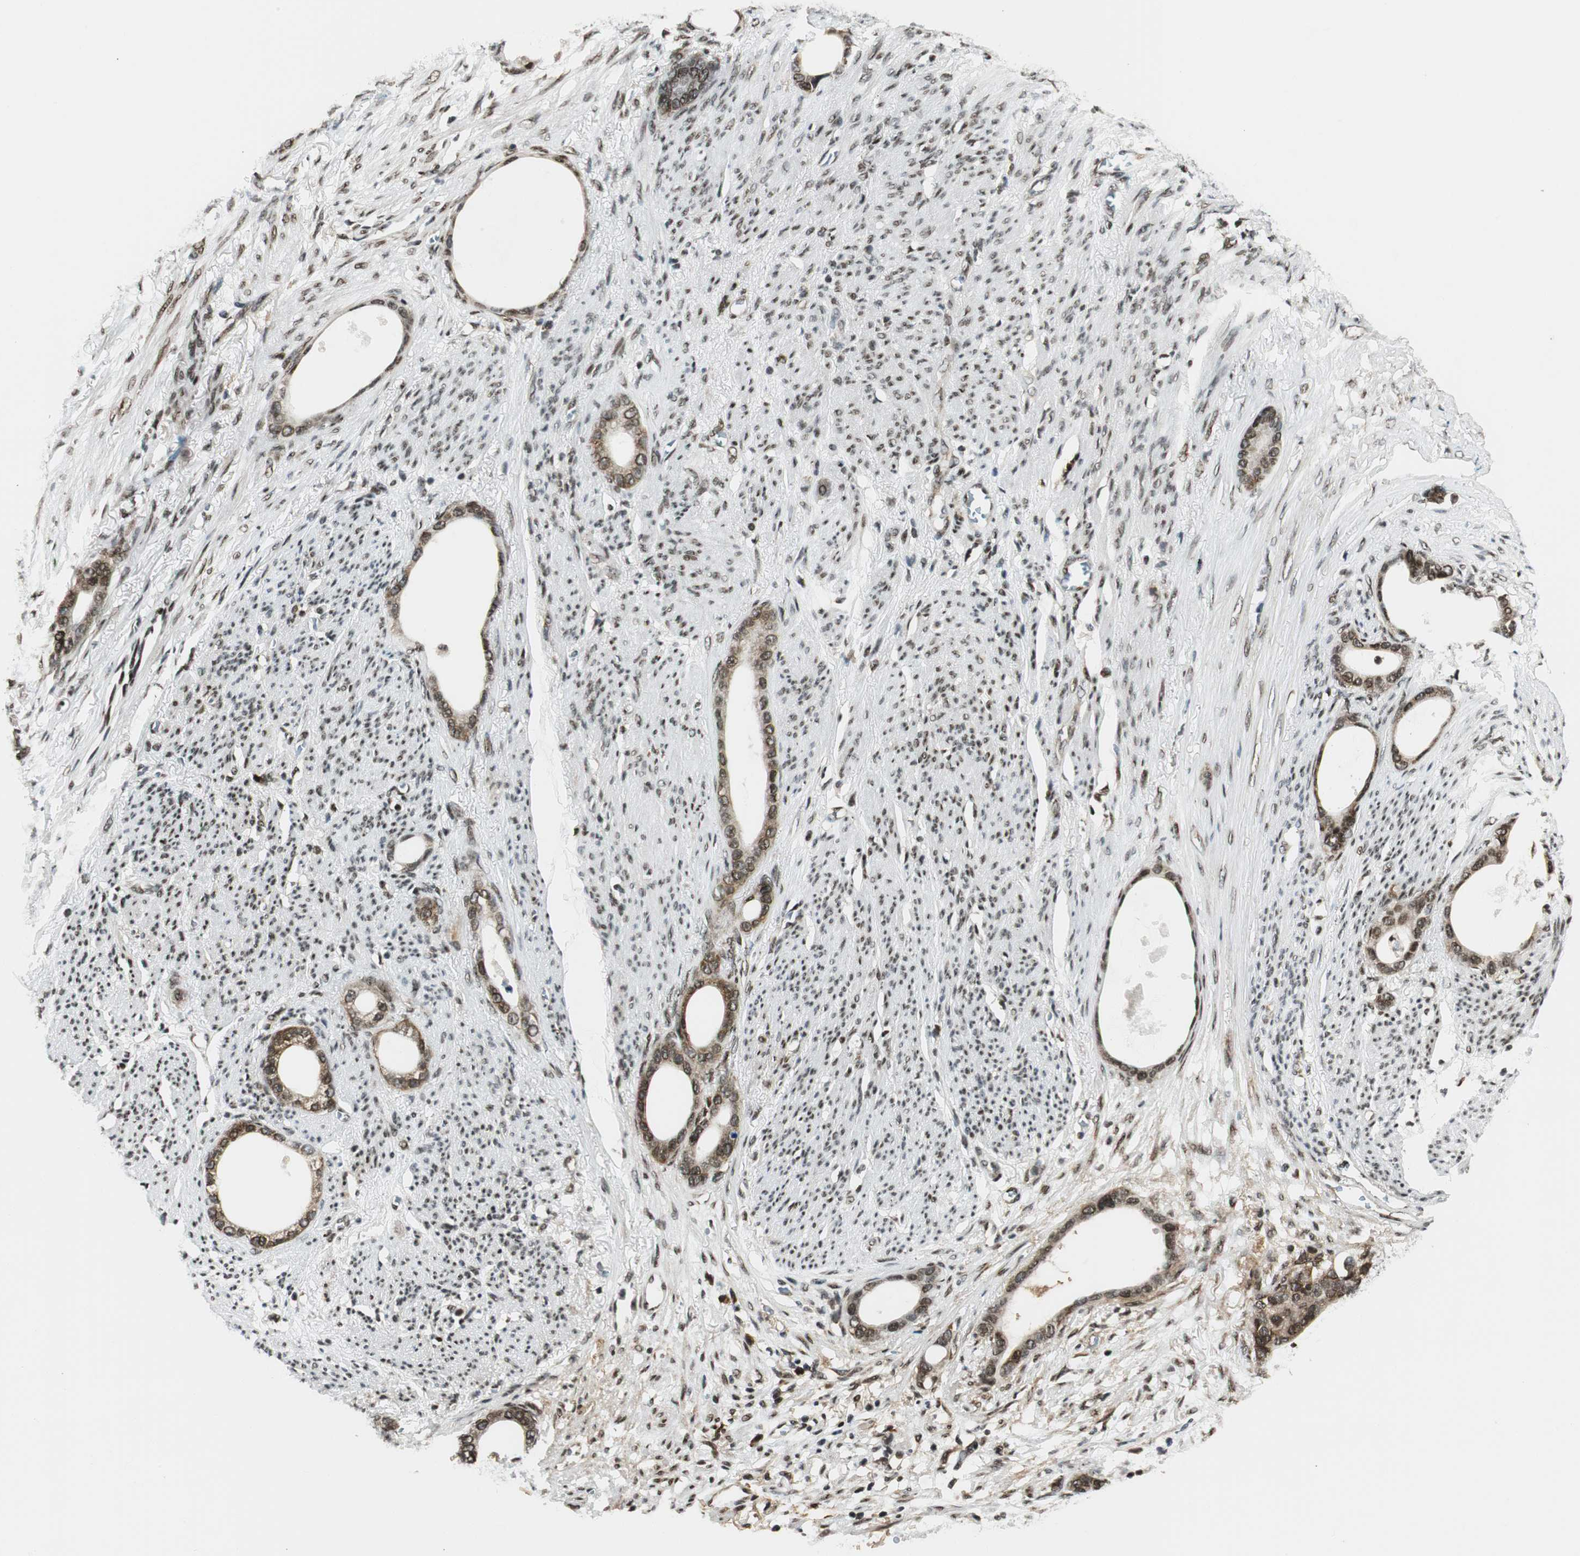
{"staining": {"intensity": "moderate", "quantity": ">75%", "location": "cytoplasmic/membranous,nuclear"}, "tissue": "stomach cancer", "cell_type": "Tumor cells", "image_type": "cancer", "snomed": [{"axis": "morphology", "description": "Adenocarcinoma, NOS"}, {"axis": "topography", "description": "Stomach"}], "caption": "Immunohistochemical staining of human stomach cancer (adenocarcinoma) shows medium levels of moderate cytoplasmic/membranous and nuclear expression in approximately >75% of tumor cells.", "gene": "RING1", "patient": {"sex": "female", "age": 75}}